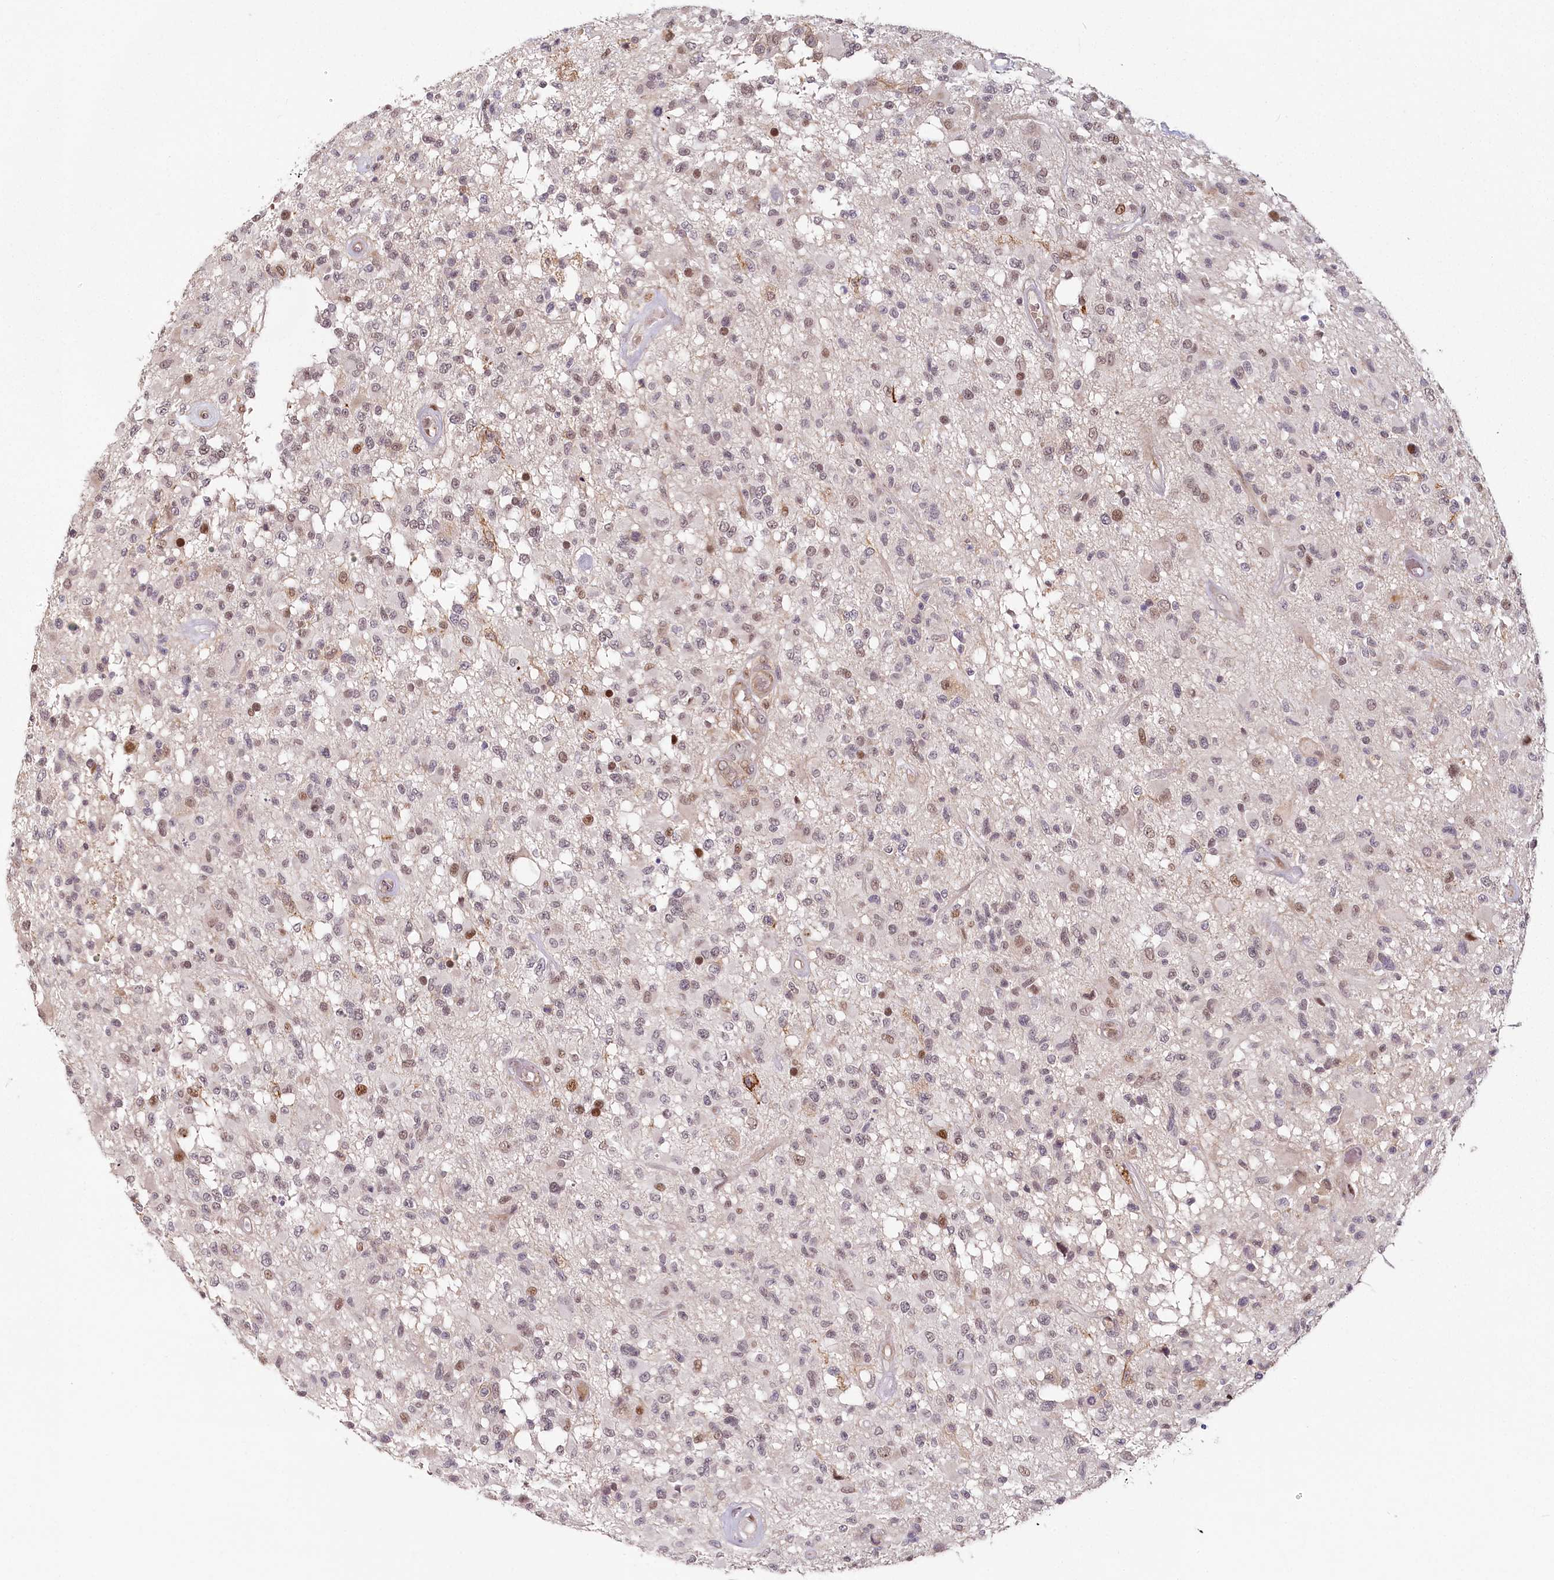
{"staining": {"intensity": "weak", "quantity": "<25%", "location": "nuclear"}, "tissue": "glioma", "cell_type": "Tumor cells", "image_type": "cancer", "snomed": [{"axis": "morphology", "description": "Glioma, malignant, High grade"}, {"axis": "morphology", "description": "Glioblastoma, NOS"}, {"axis": "topography", "description": "Brain"}], "caption": "This is an IHC histopathology image of malignant glioma (high-grade). There is no expression in tumor cells.", "gene": "FAM204A", "patient": {"sex": "male", "age": 60}}